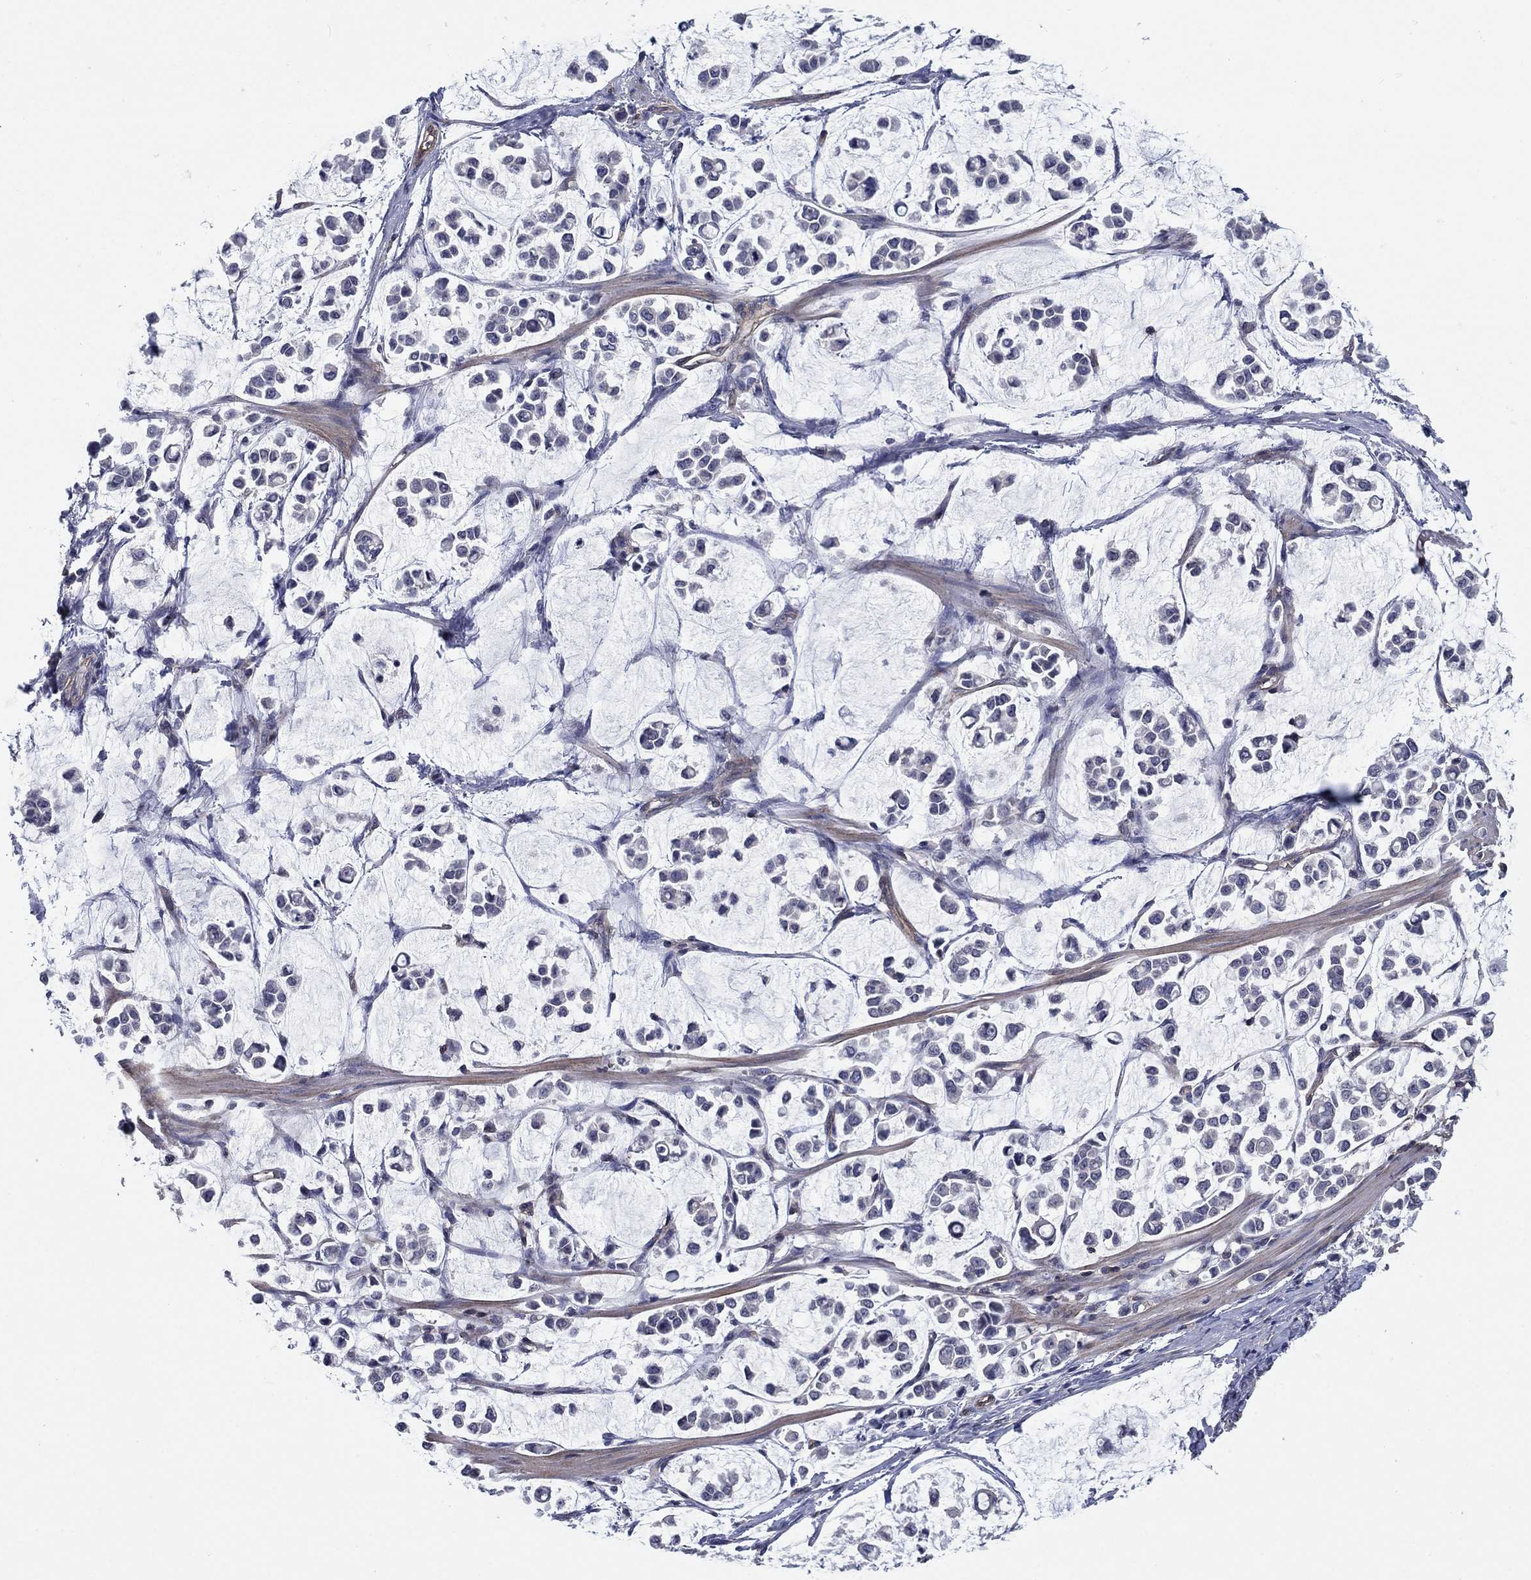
{"staining": {"intensity": "negative", "quantity": "none", "location": "none"}, "tissue": "stomach cancer", "cell_type": "Tumor cells", "image_type": "cancer", "snomed": [{"axis": "morphology", "description": "Adenocarcinoma, NOS"}, {"axis": "topography", "description": "Stomach"}], "caption": "Adenocarcinoma (stomach) was stained to show a protein in brown. There is no significant positivity in tumor cells.", "gene": "PSD4", "patient": {"sex": "male", "age": 82}}